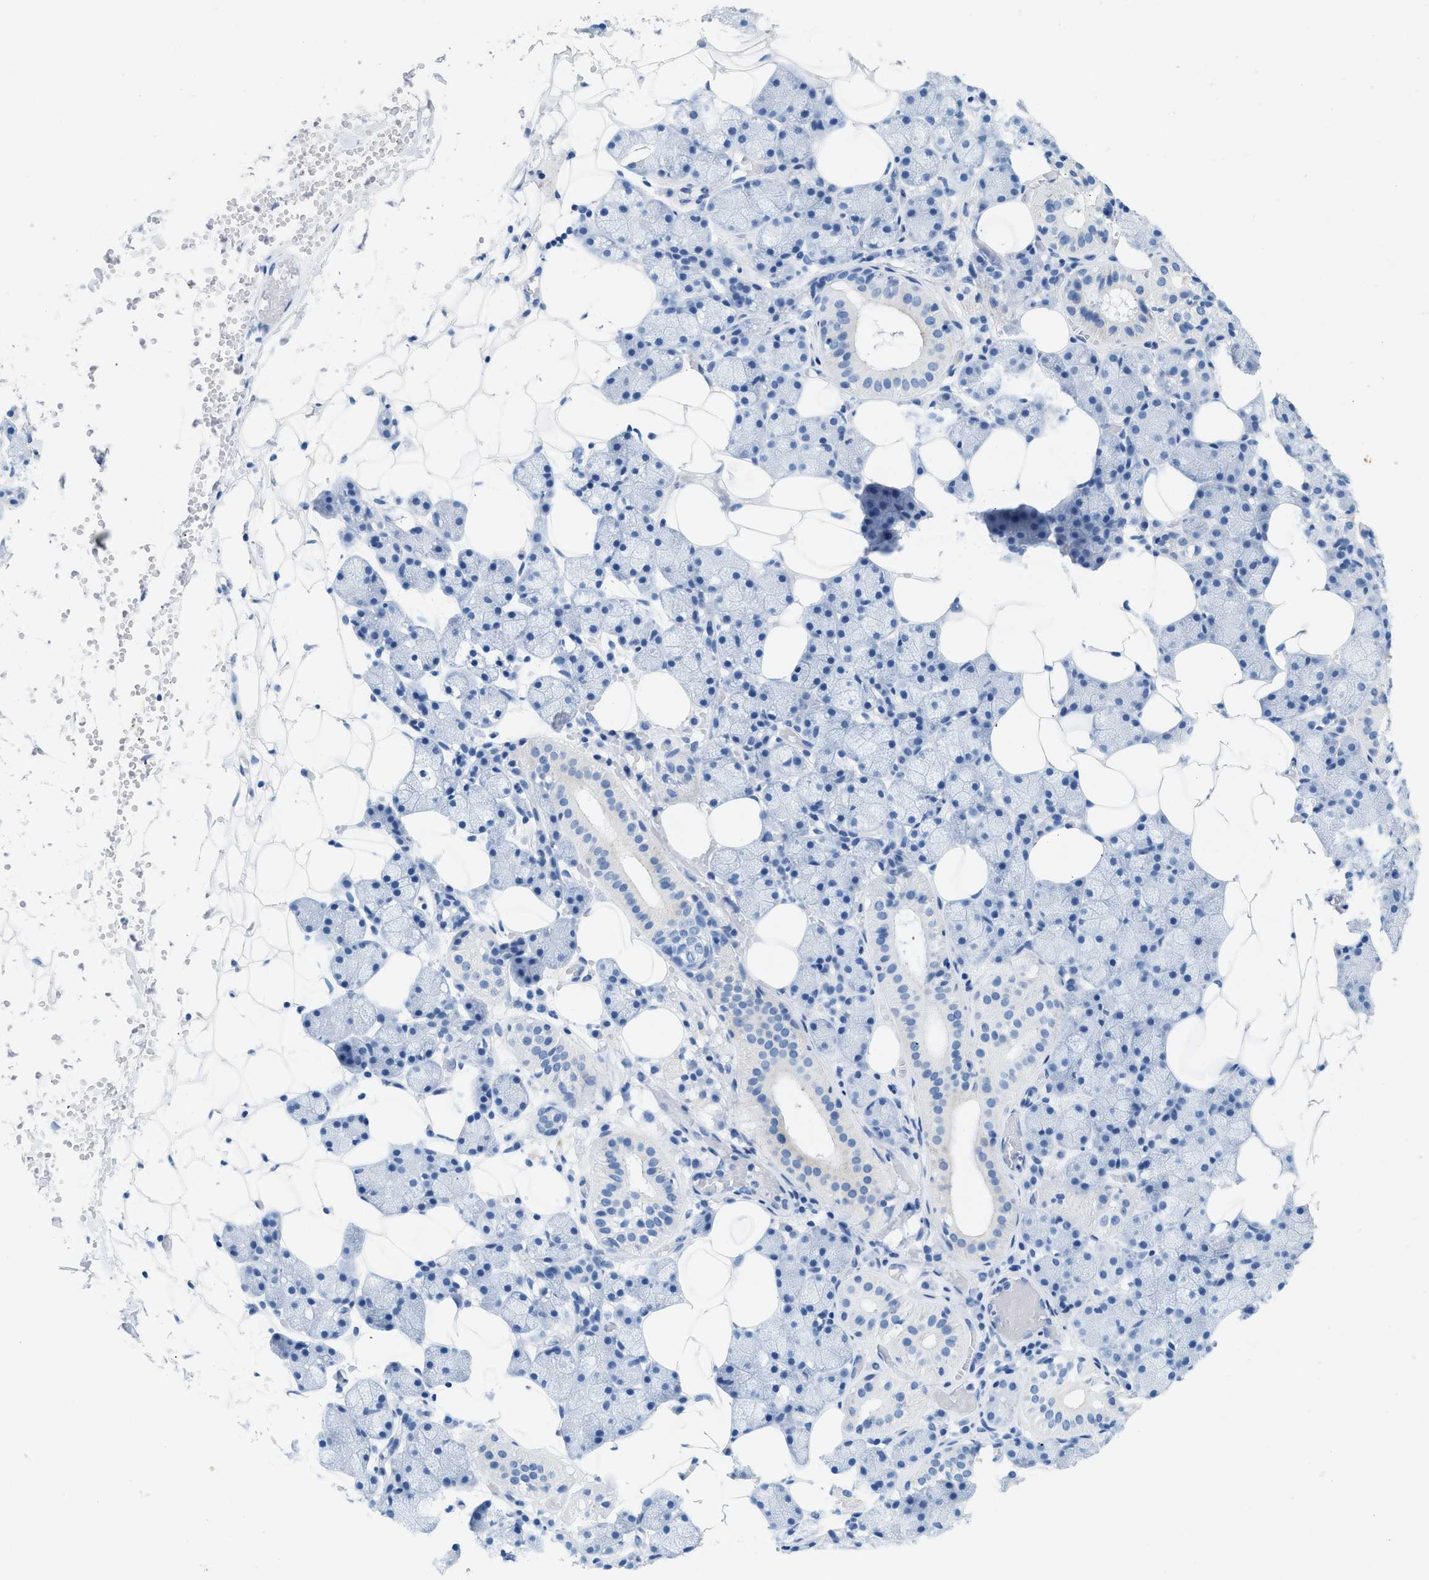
{"staining": {"intensity": "negative", "quantity": "none", "location": "none"}, "tissue": "salivary gland", "cell_type": "Glandular cells", "image_type": "normal", "snomed": [{"axis": "morphology", "description": "Normal tissue, NOS"}, {"axis": "topography", "description": "Salivary gland"}], "caption": "The immunohistochemistry histopathology image has no significant positivity in glandular cells of salivary gland. The staining is performed using DAB brown chromogen with nuclei counter-stained in using hematoxylin.", "gene": "HHATL", "patient": {"sex": "female", "age": 33}}